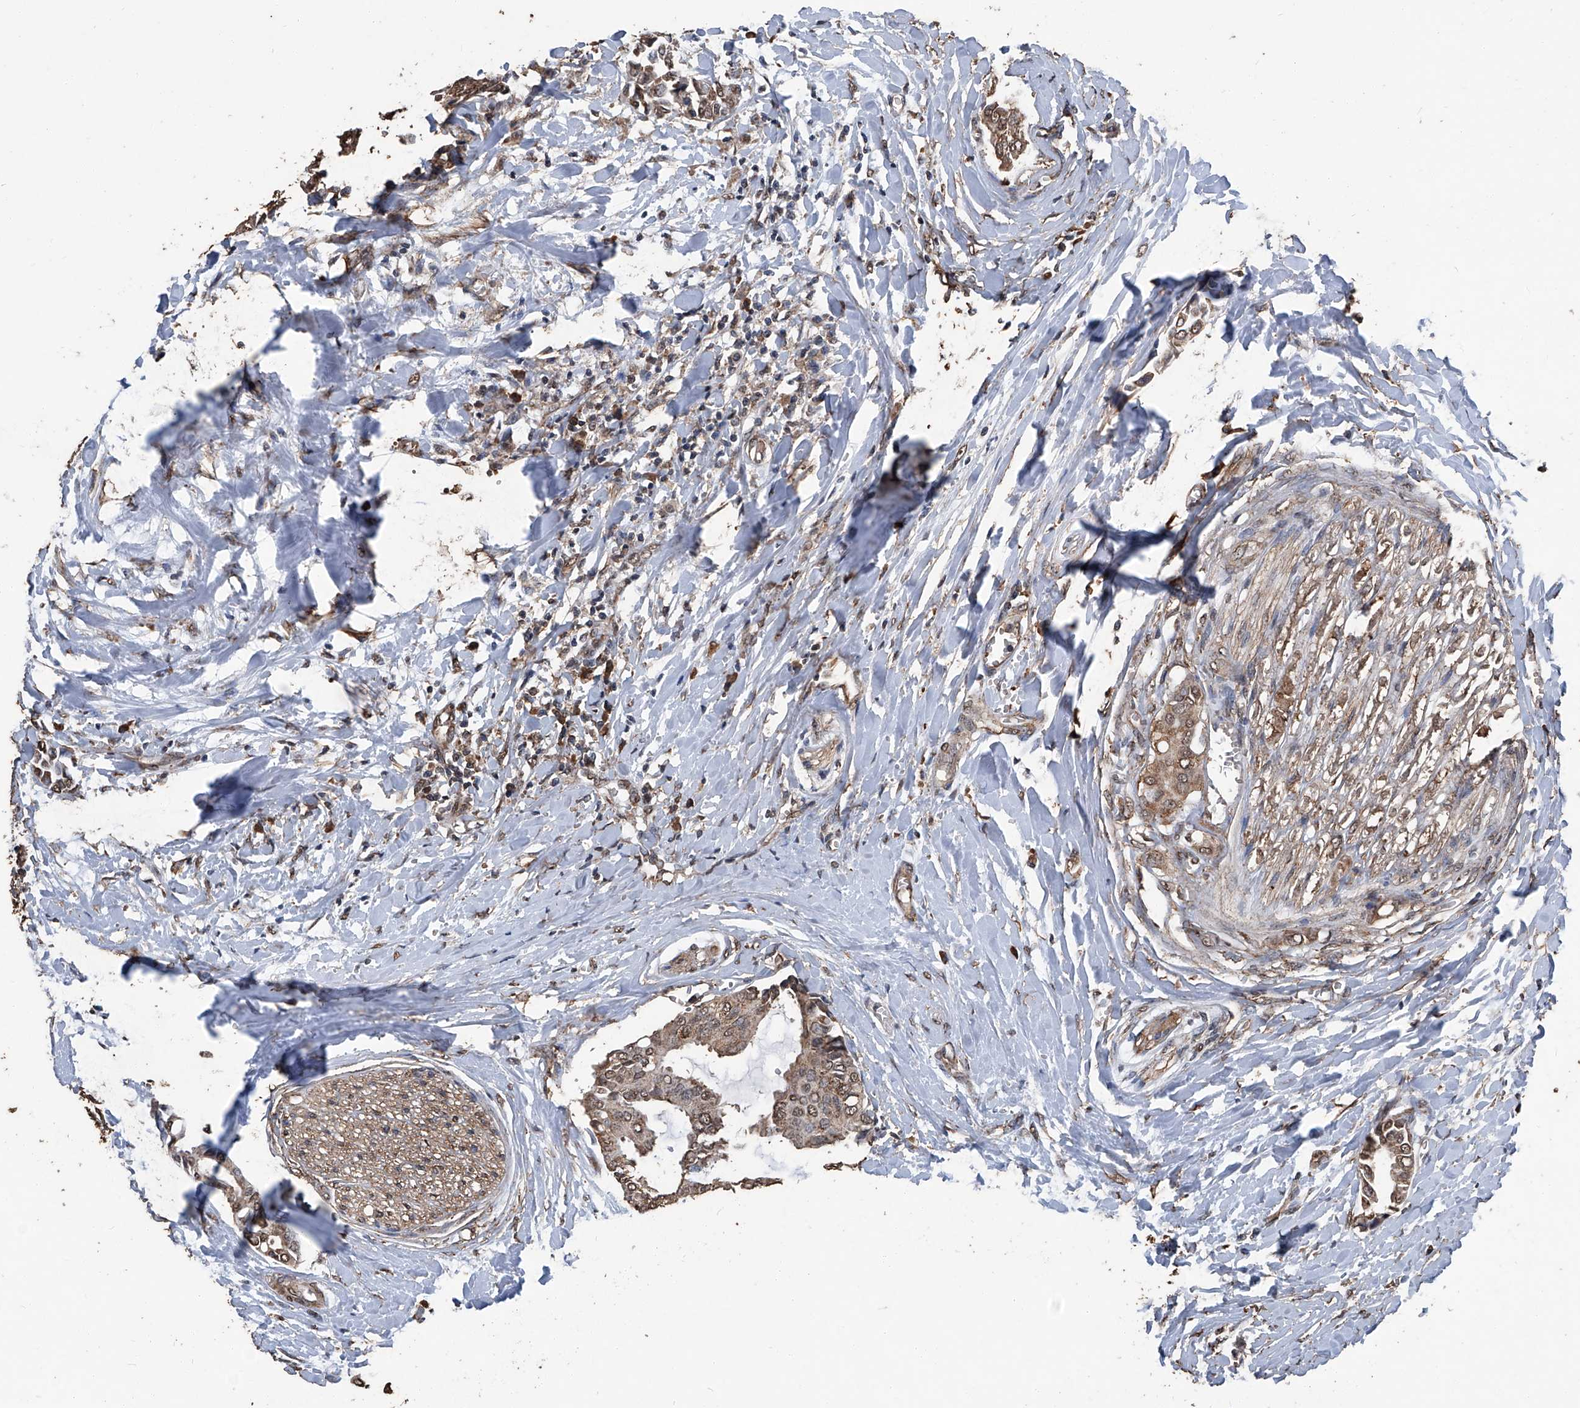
{"staining": {"intensity": "moderate", "quantity": ">75%", "location": "cytoplasmic/membranous"}, "tissue": "head and neck cancer", "cell_type": "Tumor cells", "image_type": "cancer", "snomed": [{"axis": "morphology", "description": "Adenocarcinoma, NOS"}, {"axis": "topography", "description": "Salivary gland"}, {"axis": "topography", "description": "Head-Neck"}], "caption": "The photomicrograph exhibits a brown stain indicating the presence of a protein in the cytoplasmic/membranous of tumor cells in adenocarcinoma (head and neck). The staining was performed using DAB (3,3'-diaminobenzidine) to visualize the protein expression in brown, while the nuclei were stained in blue with hematoxylin (Magnification: 20x).", "gene": "STARD7", "patient": {"sex": "female", "age": 59}}